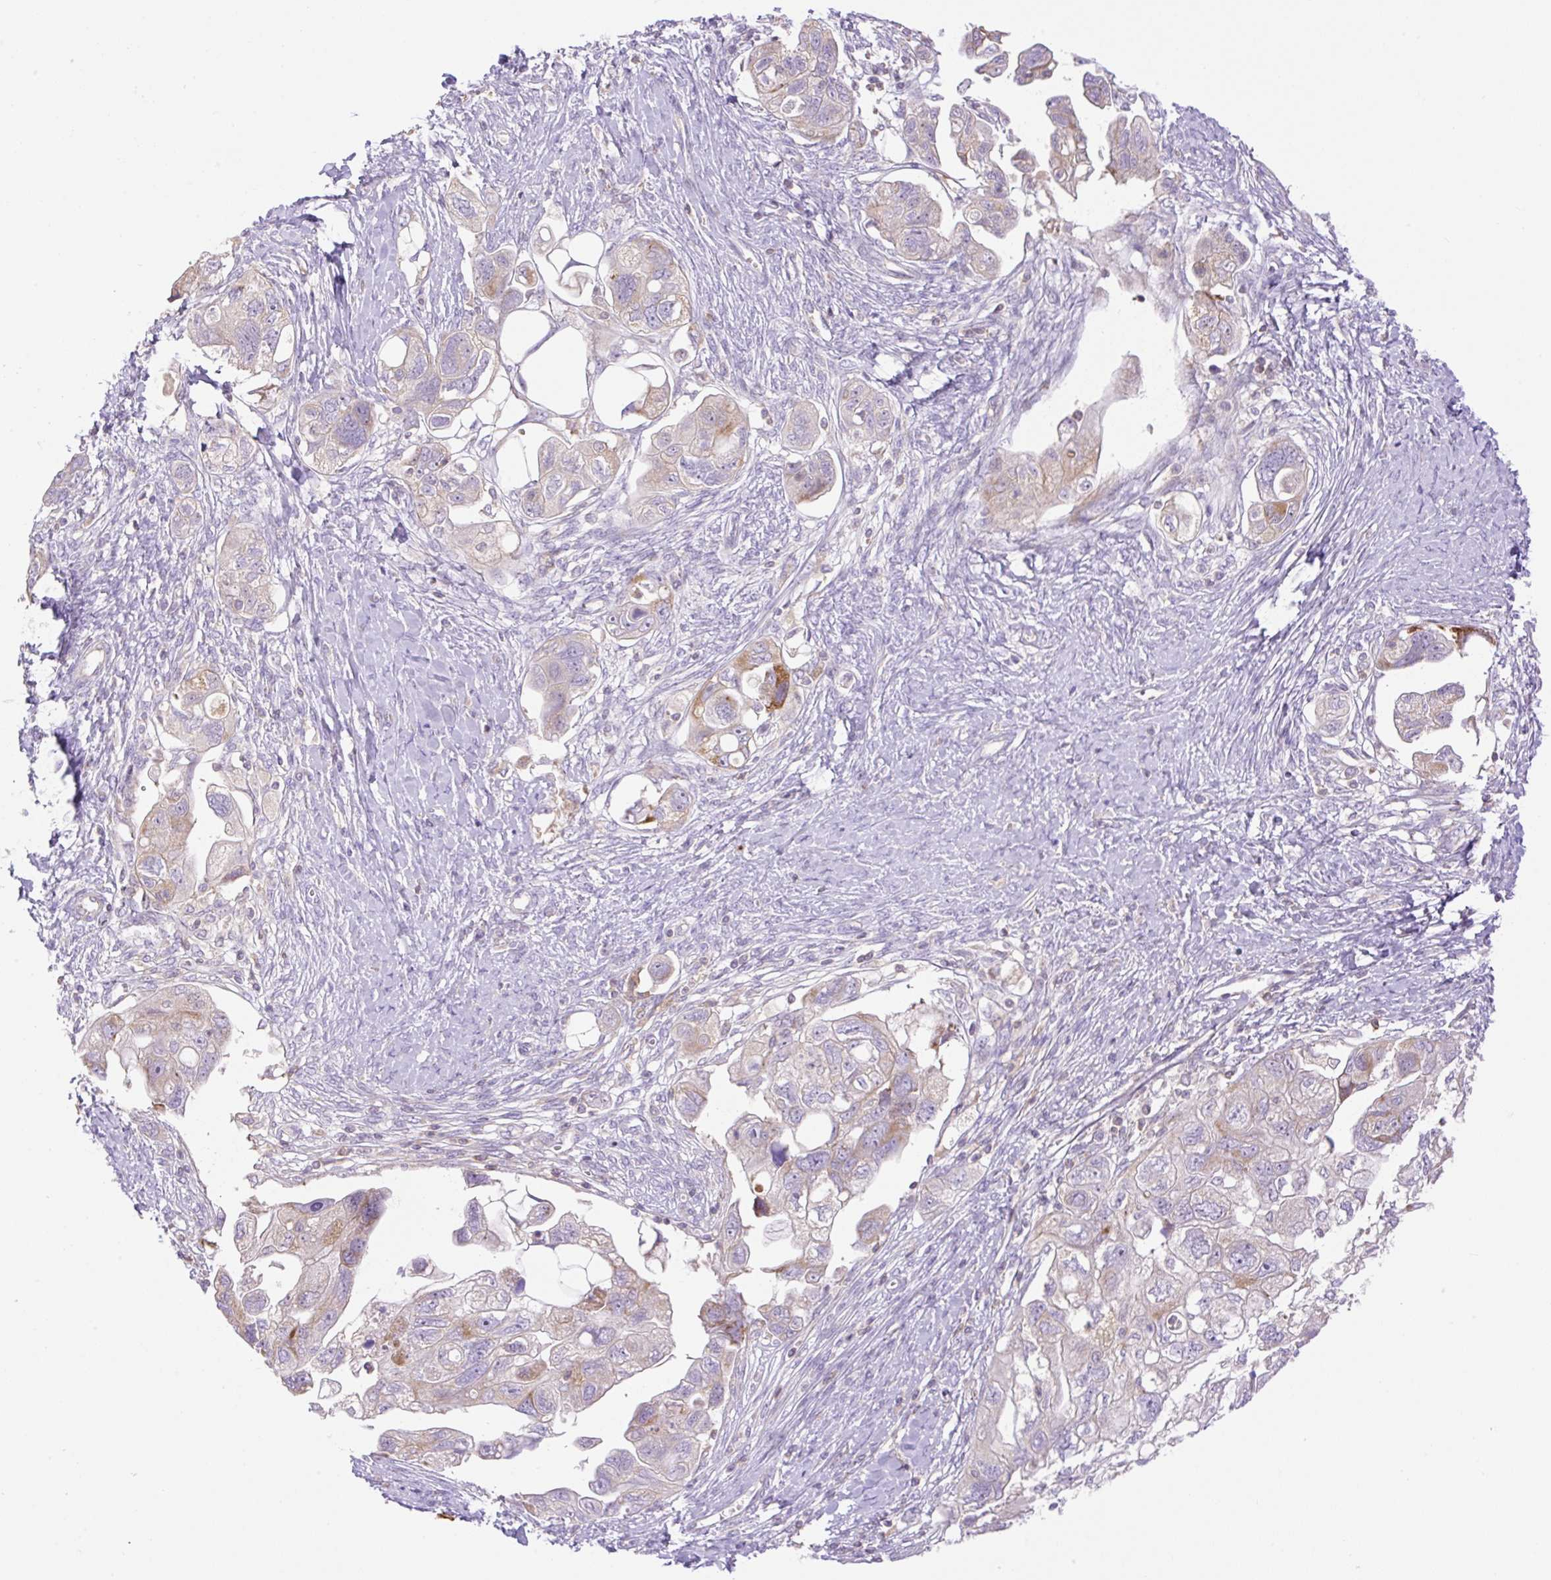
{"staining": {"intensity": "moderate", "quantity": "<25%", "location": "cytoplasmic/membranous"}, "tissue": "ovarian cancer", "cell_type": "Tumor cells", "image_type": "cancer", "snomed": [{"axis": "morphology", "description": "Carcinoma, NOS"}, {"axis": "morphology", "description": "Cystadenocarcinoma, serous, NOS"}, {"axis": "topography", "description": "Ovary"}], "caption": "DAB immunohistochemical staining of ovarian cancer shows moderate cytoplasmic/membranous protein staining in approximately <25% of tumor cells.", "gene": "VPS25", "patient": {"sex": "female", "age": 69}}